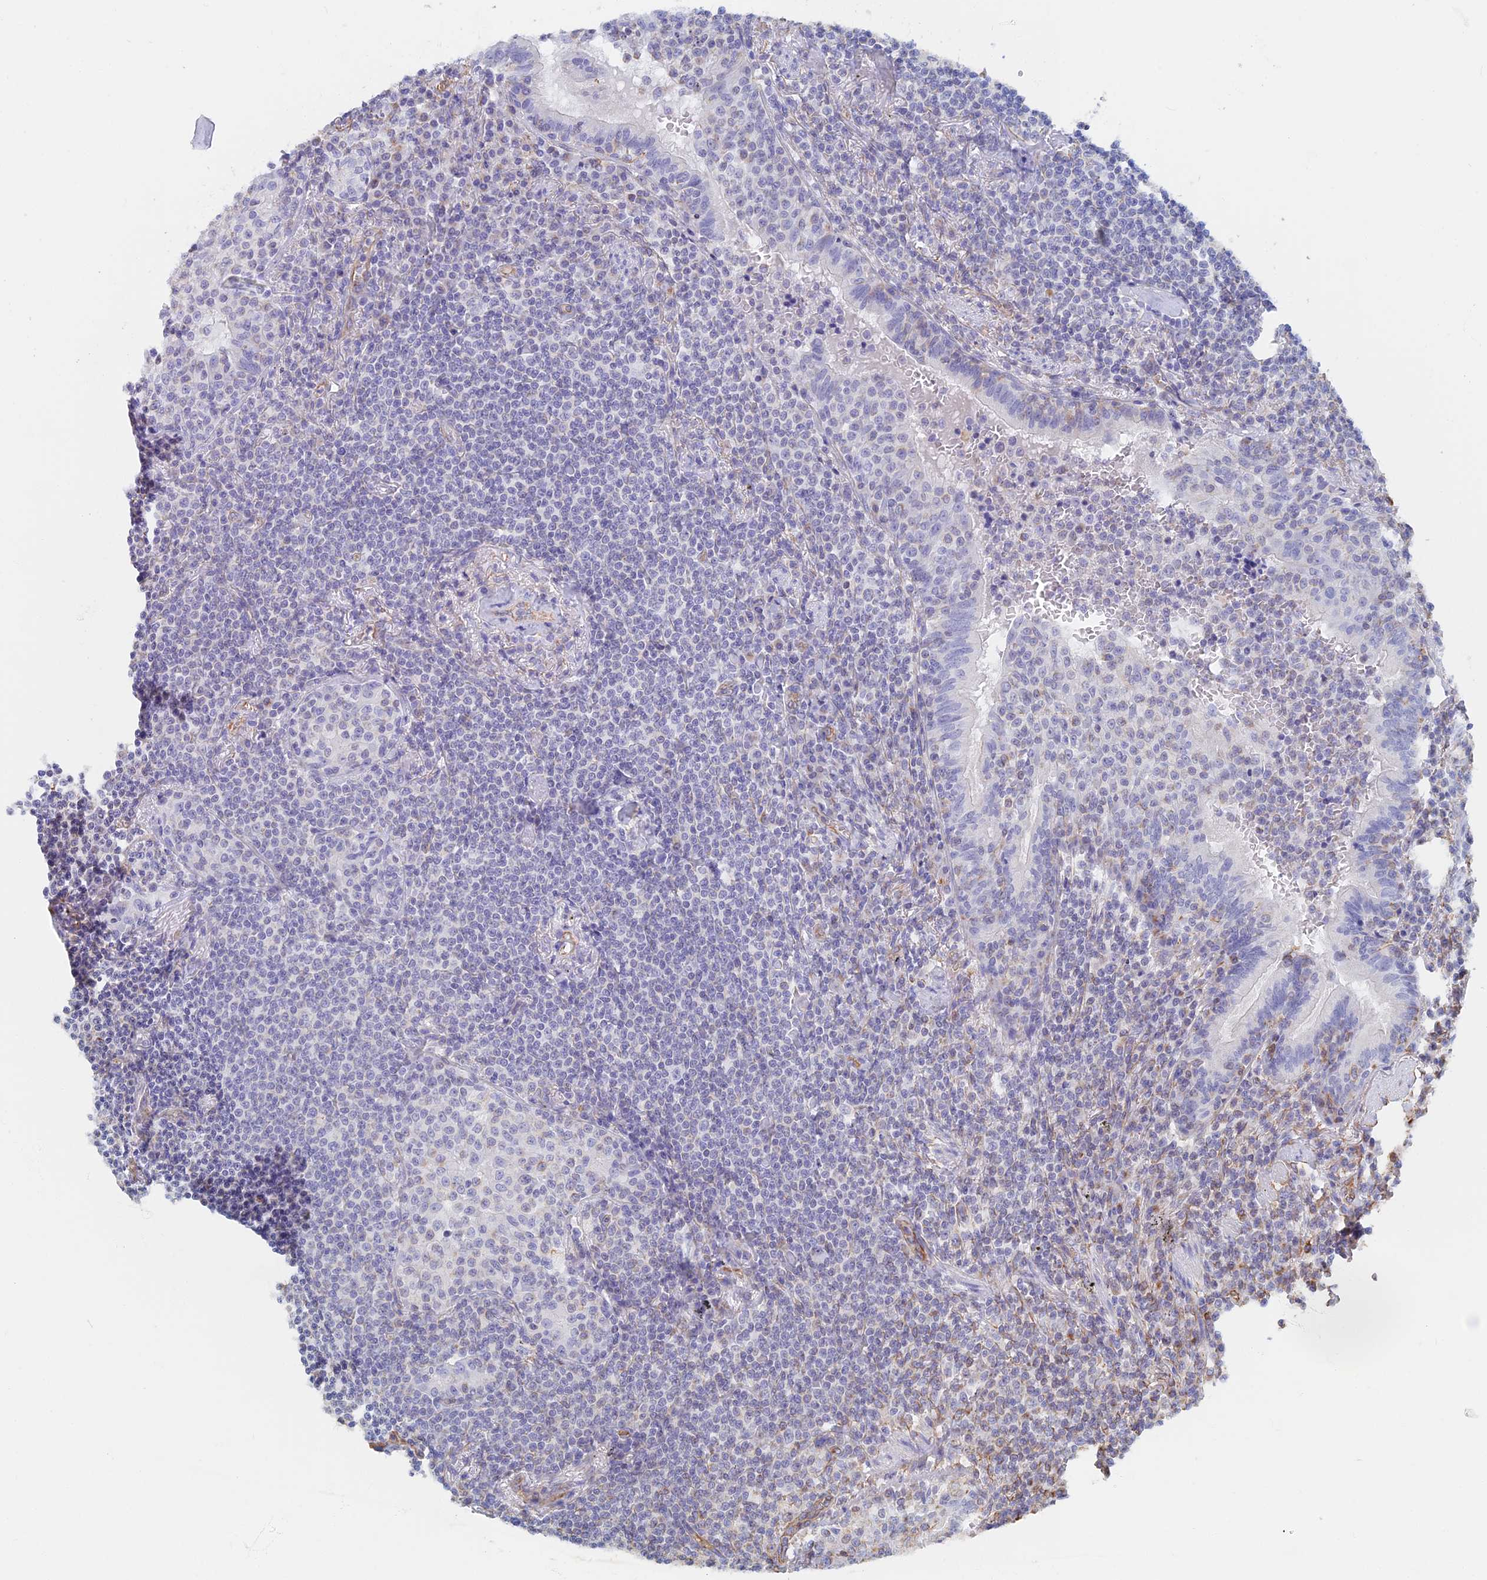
{"staining": {"intensity": "negative", "quantity": "none", "location": "none"}, "tissue": "lymphoma", "cell_type": "Tumor cells", "image_type": "cancer", "snomed": [{"axis": "morphology", "description": "Malignant lymphoma, non-Hodgkin's type, Low grade"}, {"axis": "topography", "description": "Lung"}], "caption": "Low-grade malignant lymphoma, non-Hodgkin's type stained for a protein using IHC demonstrates no staining tumor cells.", "gene": "RMC1", "patient": {"sex": "female", "age": 71}}